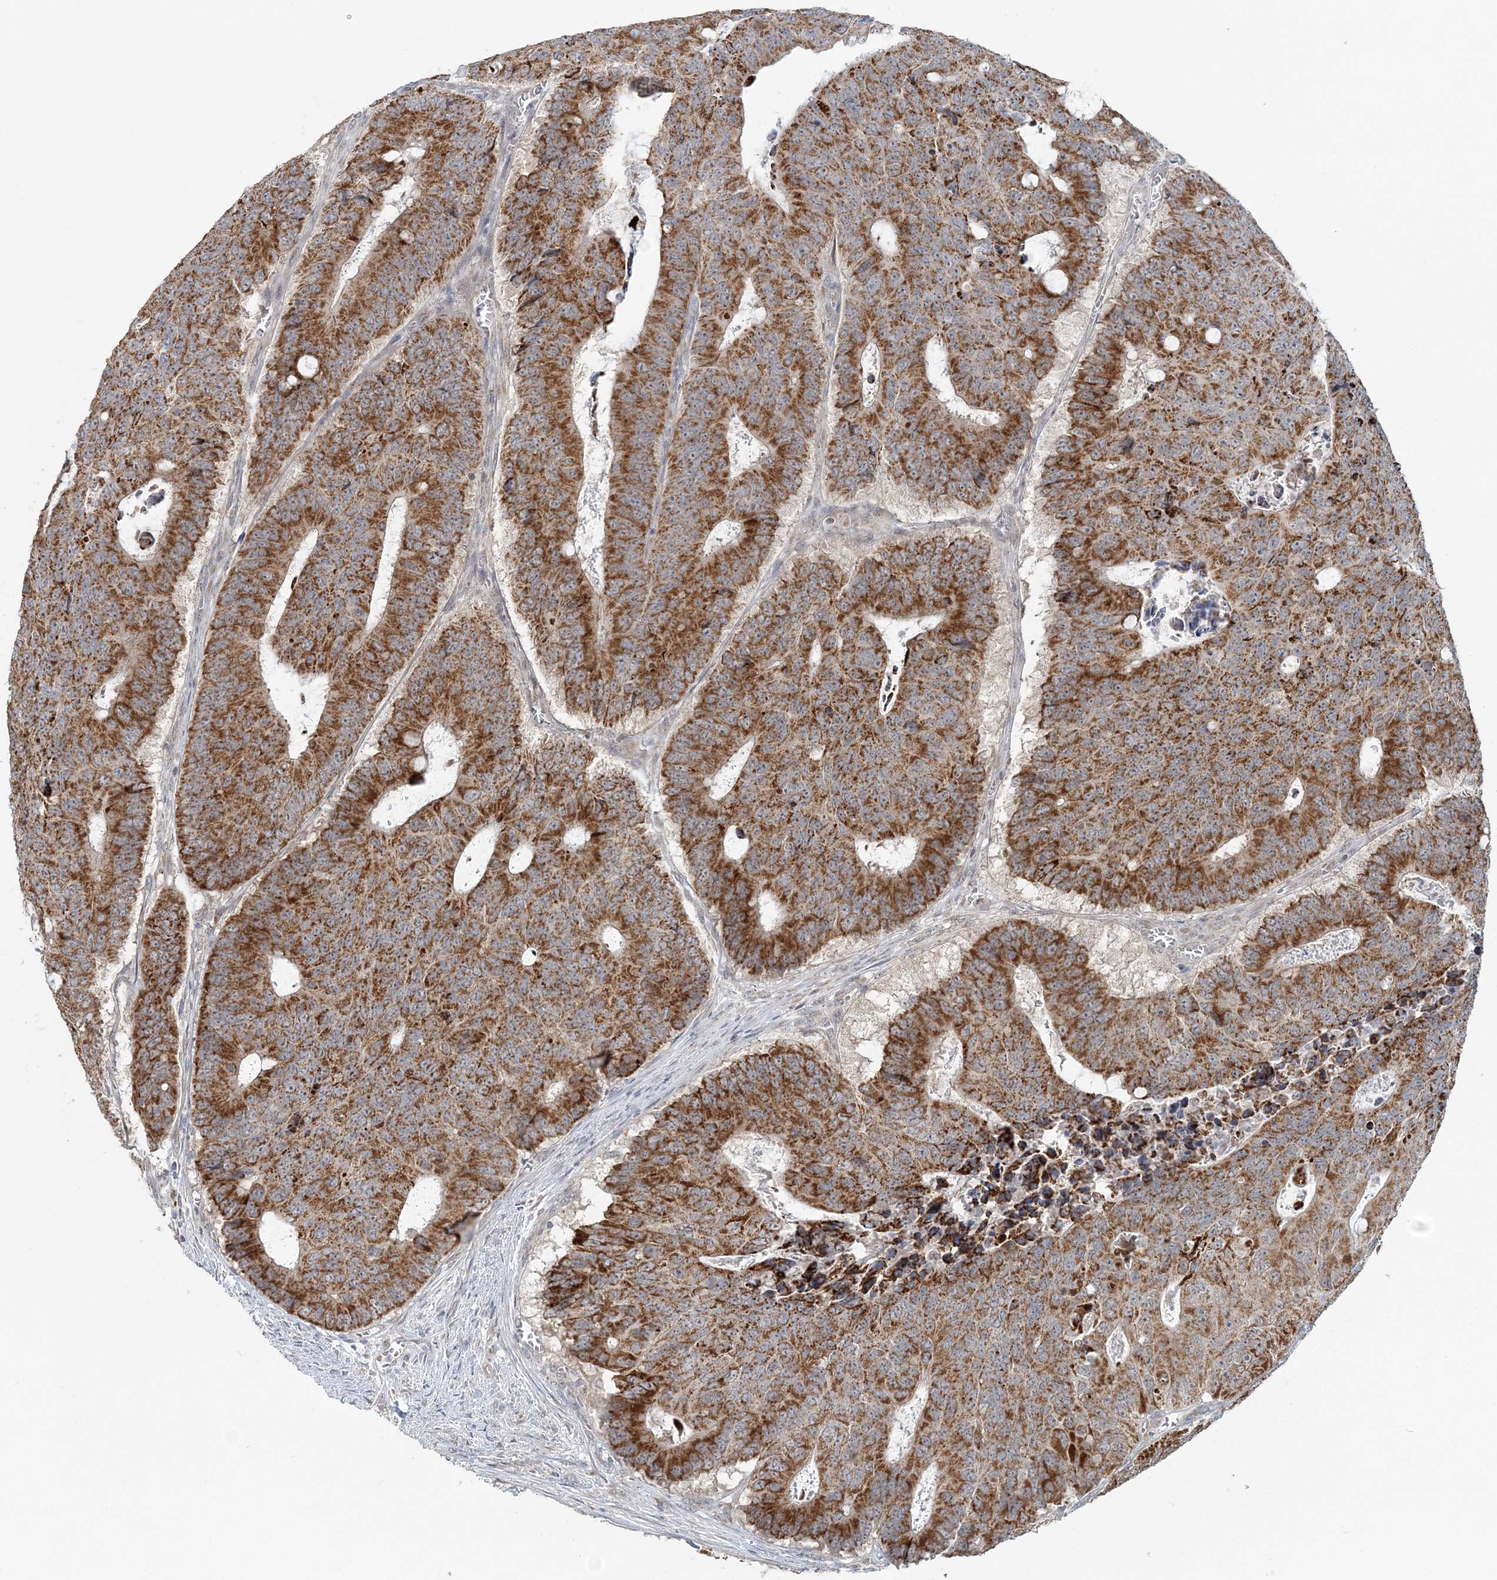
{"staining": {"intensity": "moderate", "quantity": ">75%", "location": "cytoplasmic/membranous"}, "tissue": "colorectal cancer", "cell_type": "Tumor cells", "image_type": "cancer", "snomed": [{"axis": "morphology", "description": "Adenocarcinoma, NOS"}, {"axis": "topography", "description": "Colon"}], "caption": "A brown stain shows moderate cytoplasmic/membranous positivity of a protein in colorectal cancer (adenocarcinoma) tumor cells. (DAB = brown stain, brightfield microscopy at high magnification).", "gene": "RNF150", "patient": {"sex": "male", "age": 87}}